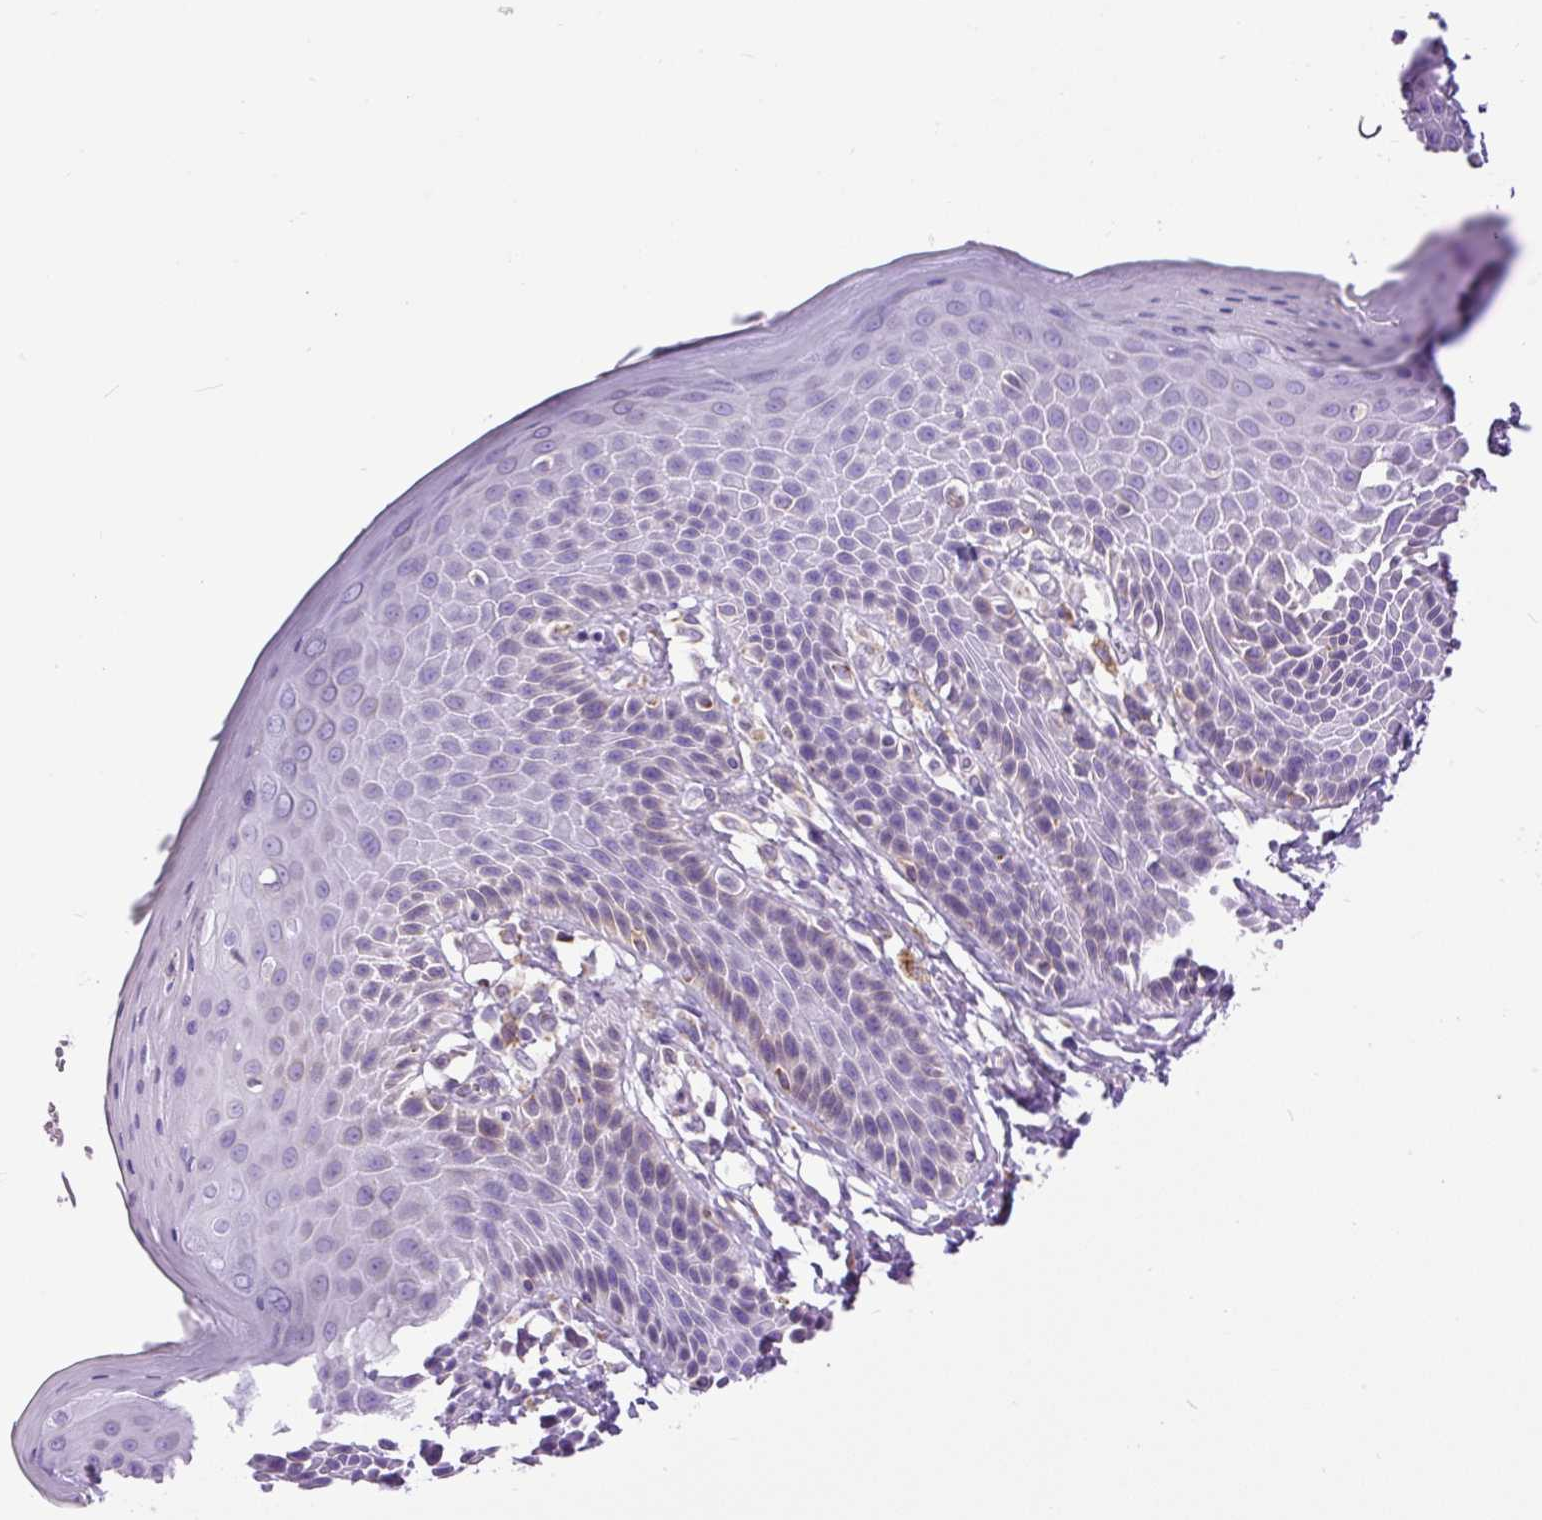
{"staining": {"intensity": "moderate", "quantity": "<25%", "location": "cytoplasmic/membranous"}, "tissue": "skin", "cell_type": "Epidermal cells", "image_type": "normal", "snomed": [{"axis": "morphology", "description": "Normal tissue, NOS"}, {"axis": "topography", "description": "Peripheral nerve tissue"}], "caption": "Brown immunohistochemical staining in benign human skin exhibits moderate cytoplasmic/membranous staining in about <25% of epidermal cells.", "gene": "DDOST", "patient": {"sex": "male", "age": 51}}